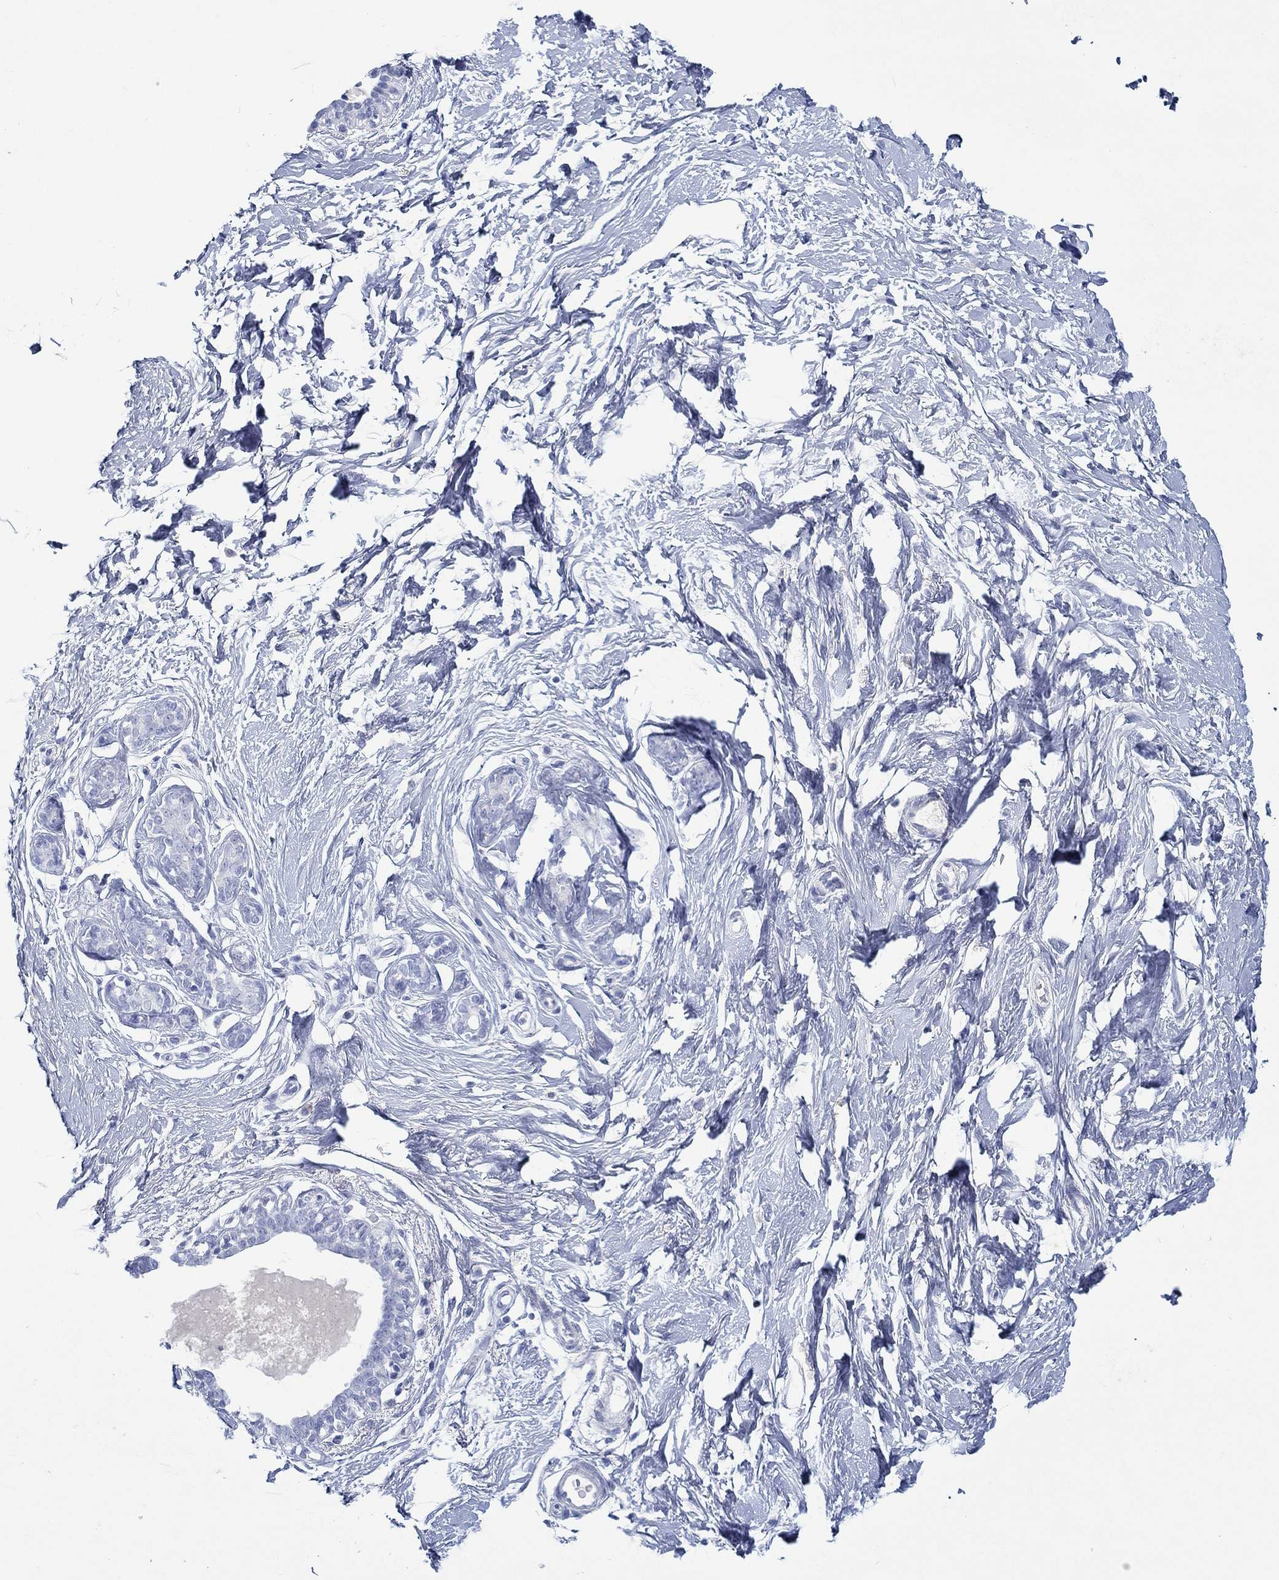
{"staining": {"intensity": "negative", "quantity": "none", "location": "none"}, "tissue": "breast", "cell_type": "Adipocytes", "image_type": "normal", "snomed": [{"axis": "morphology", "description": "Normal tissue, NOS"}, {"axis": "topography", "description": "Breast"}], "caption": "Protein analysis of normal breast displays no significant expression in adipocytes. The staining was performed using DAB to visualize the protein expression in brown, while the nuclei were stained in blue with hematoxylin (Magnification: 20x).", "gene": "PAX9", "patient": {"sex": "female", "age": 37}}